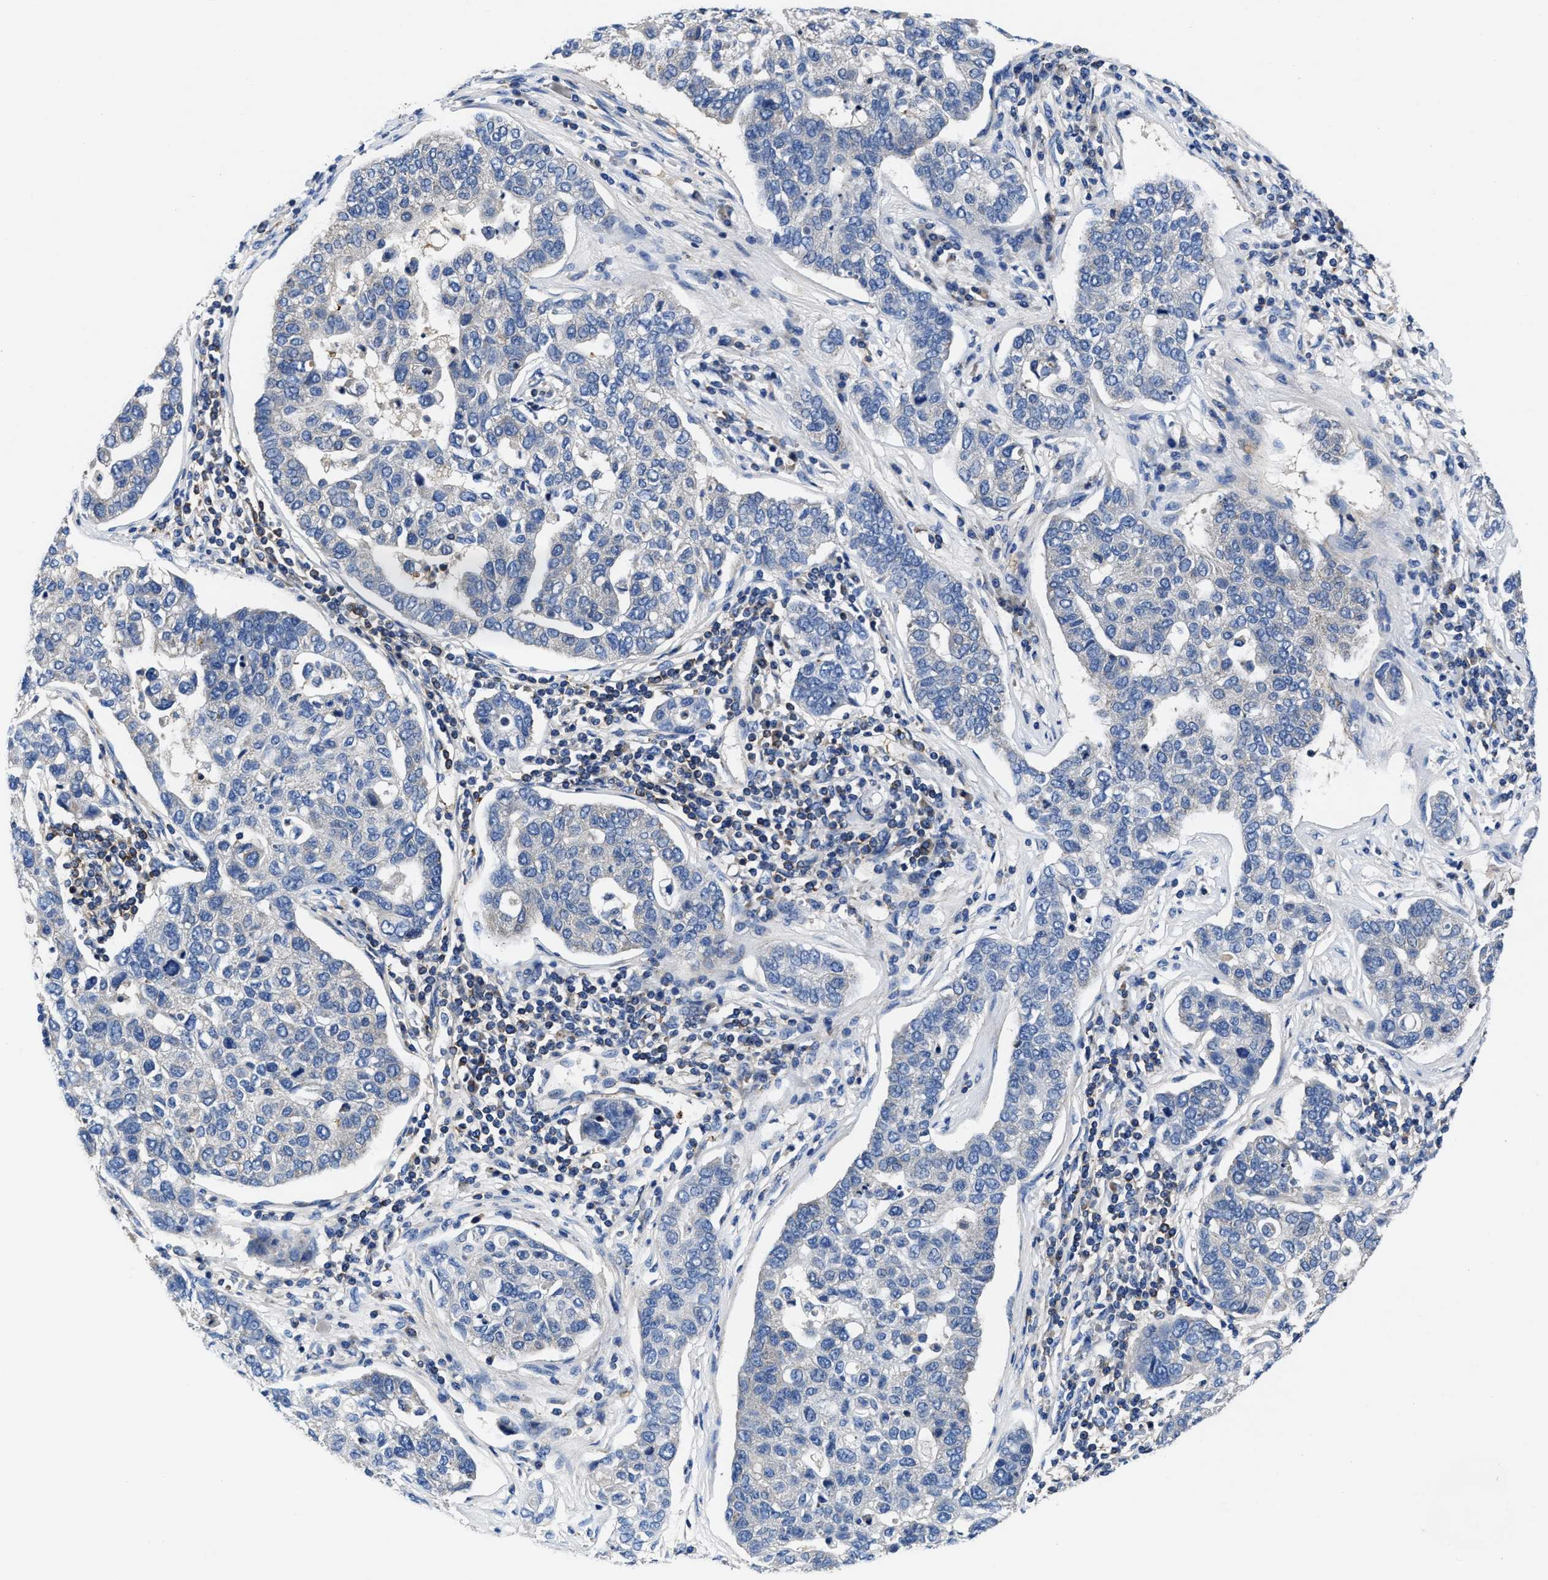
{"staining": {"intensity": "negative", "quantity": "none", "location": "none"}, "tissue": "pancreatic cancer", "cell_type": "Tumor cells", "image_type": "cancer", "snomed": [{"axis": "morphology", "description": "Adenocarcinoma, NOS"}, {"axis": "topography", "description": "Pancreas"}], "caption": "Protein analysis of pancreatic cancer (adenocarcinoma) demonstrates no significant staining in tumor cells. The staining is performed using DAB (3,3'-diaminobenzidine) brown chromogen with nuclei counter-stained in using hematoxylin.", "gene": "PHLPP1", "patient": {"sex": "female", "age": 61}}